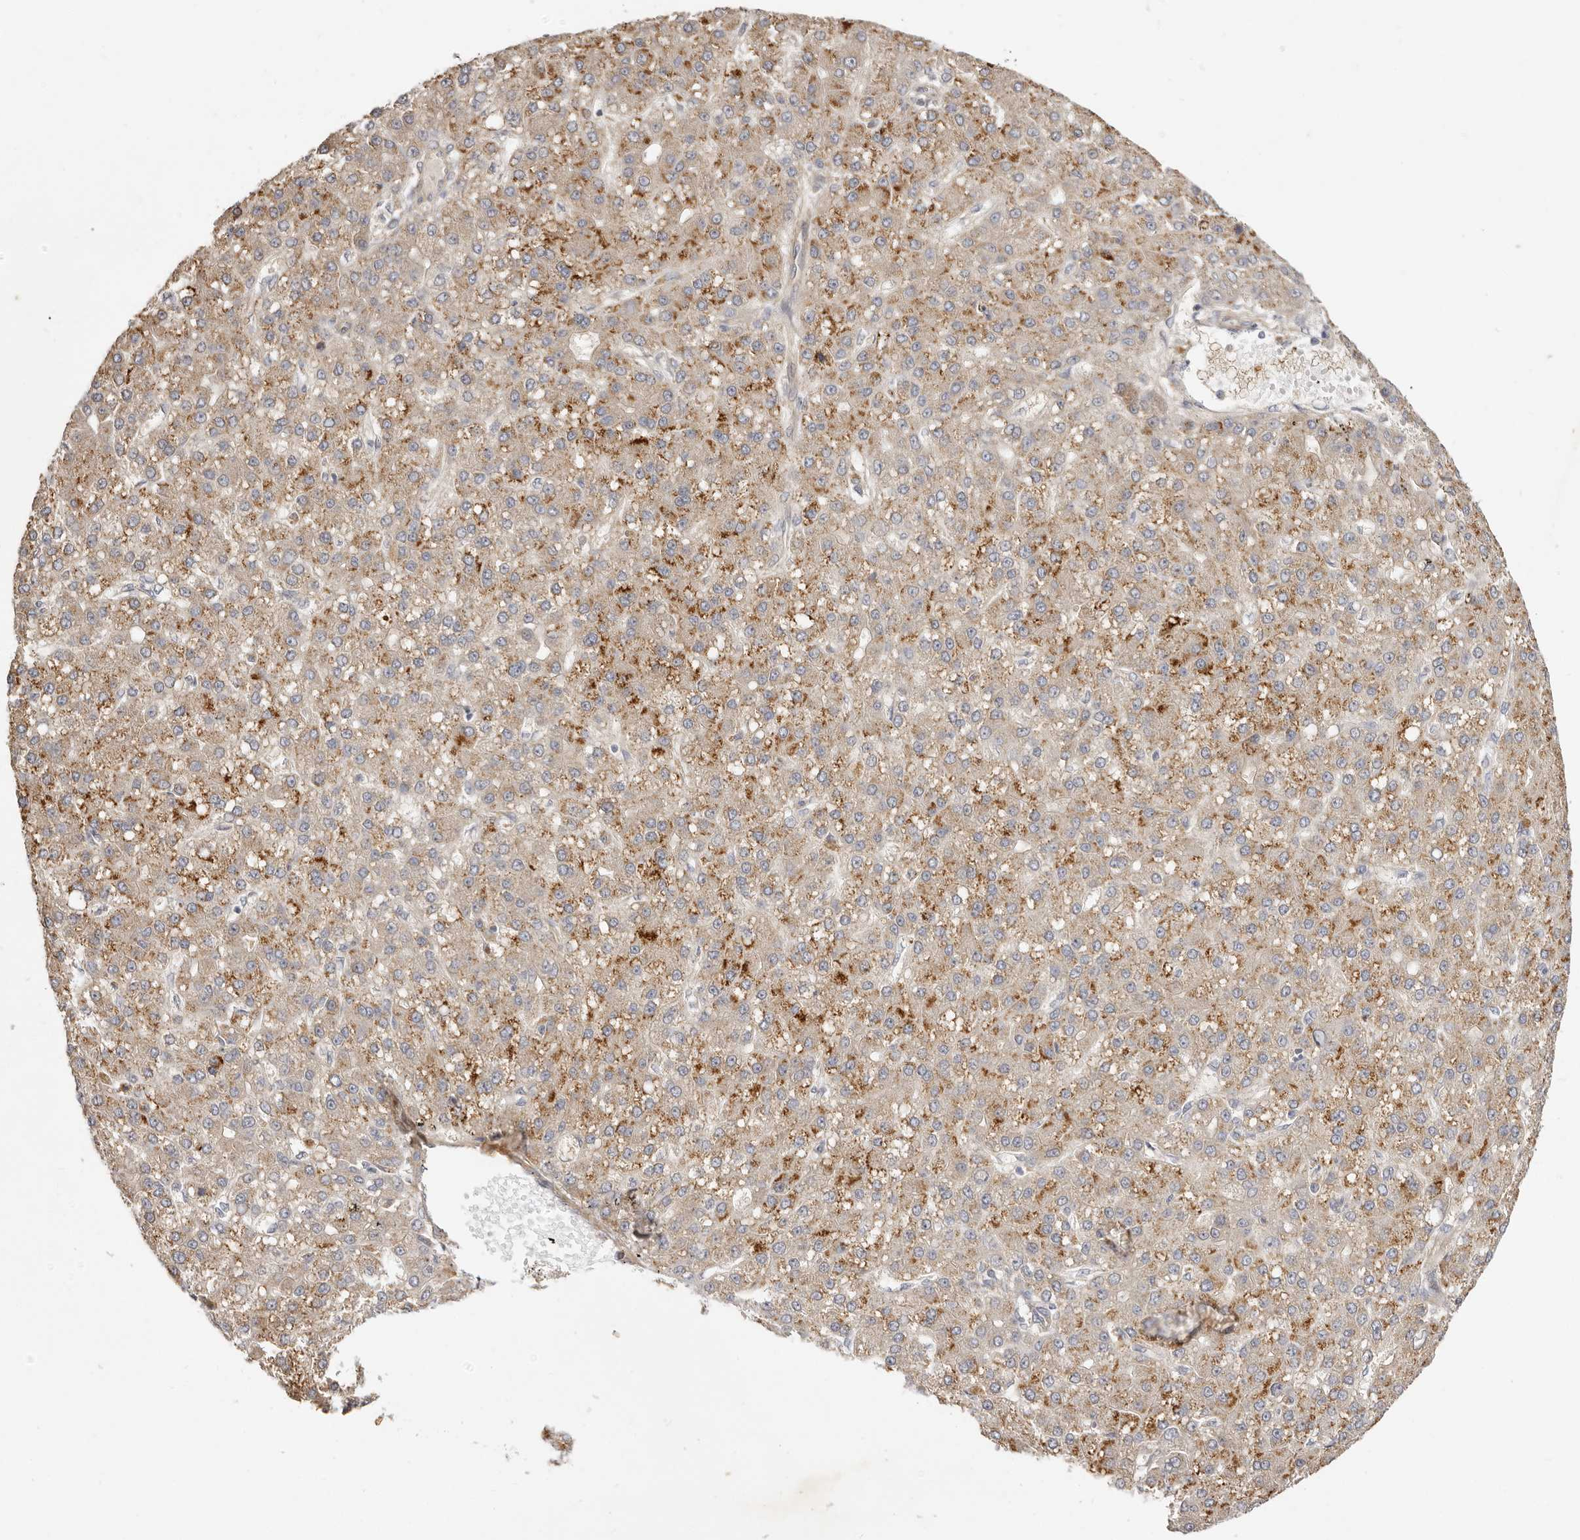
{"staining": {"intensity": "moderate", "quantity": ">75%", "location": "cytoplasmic/membranous"}, "tissue": "liver cancer", "cell_type": "Tumor cells", "image_type": "cancer", "snomed": [{"axis": "morphology", "description": "Carcinoma, Hepatocellular, NOS"}, {"axis": "topography", "description": "Liver"}], "caption": "The immunohistochemical stain highlights moderate cytoplasmic/membranous staining in tumor cells of liver hepatocellular carcinoma tissue. Ihc stains the protein in brown and the nuclei are stained blue.", "gene": "ADAMTS9", "patient": {"sex": "male", "age": 67}}